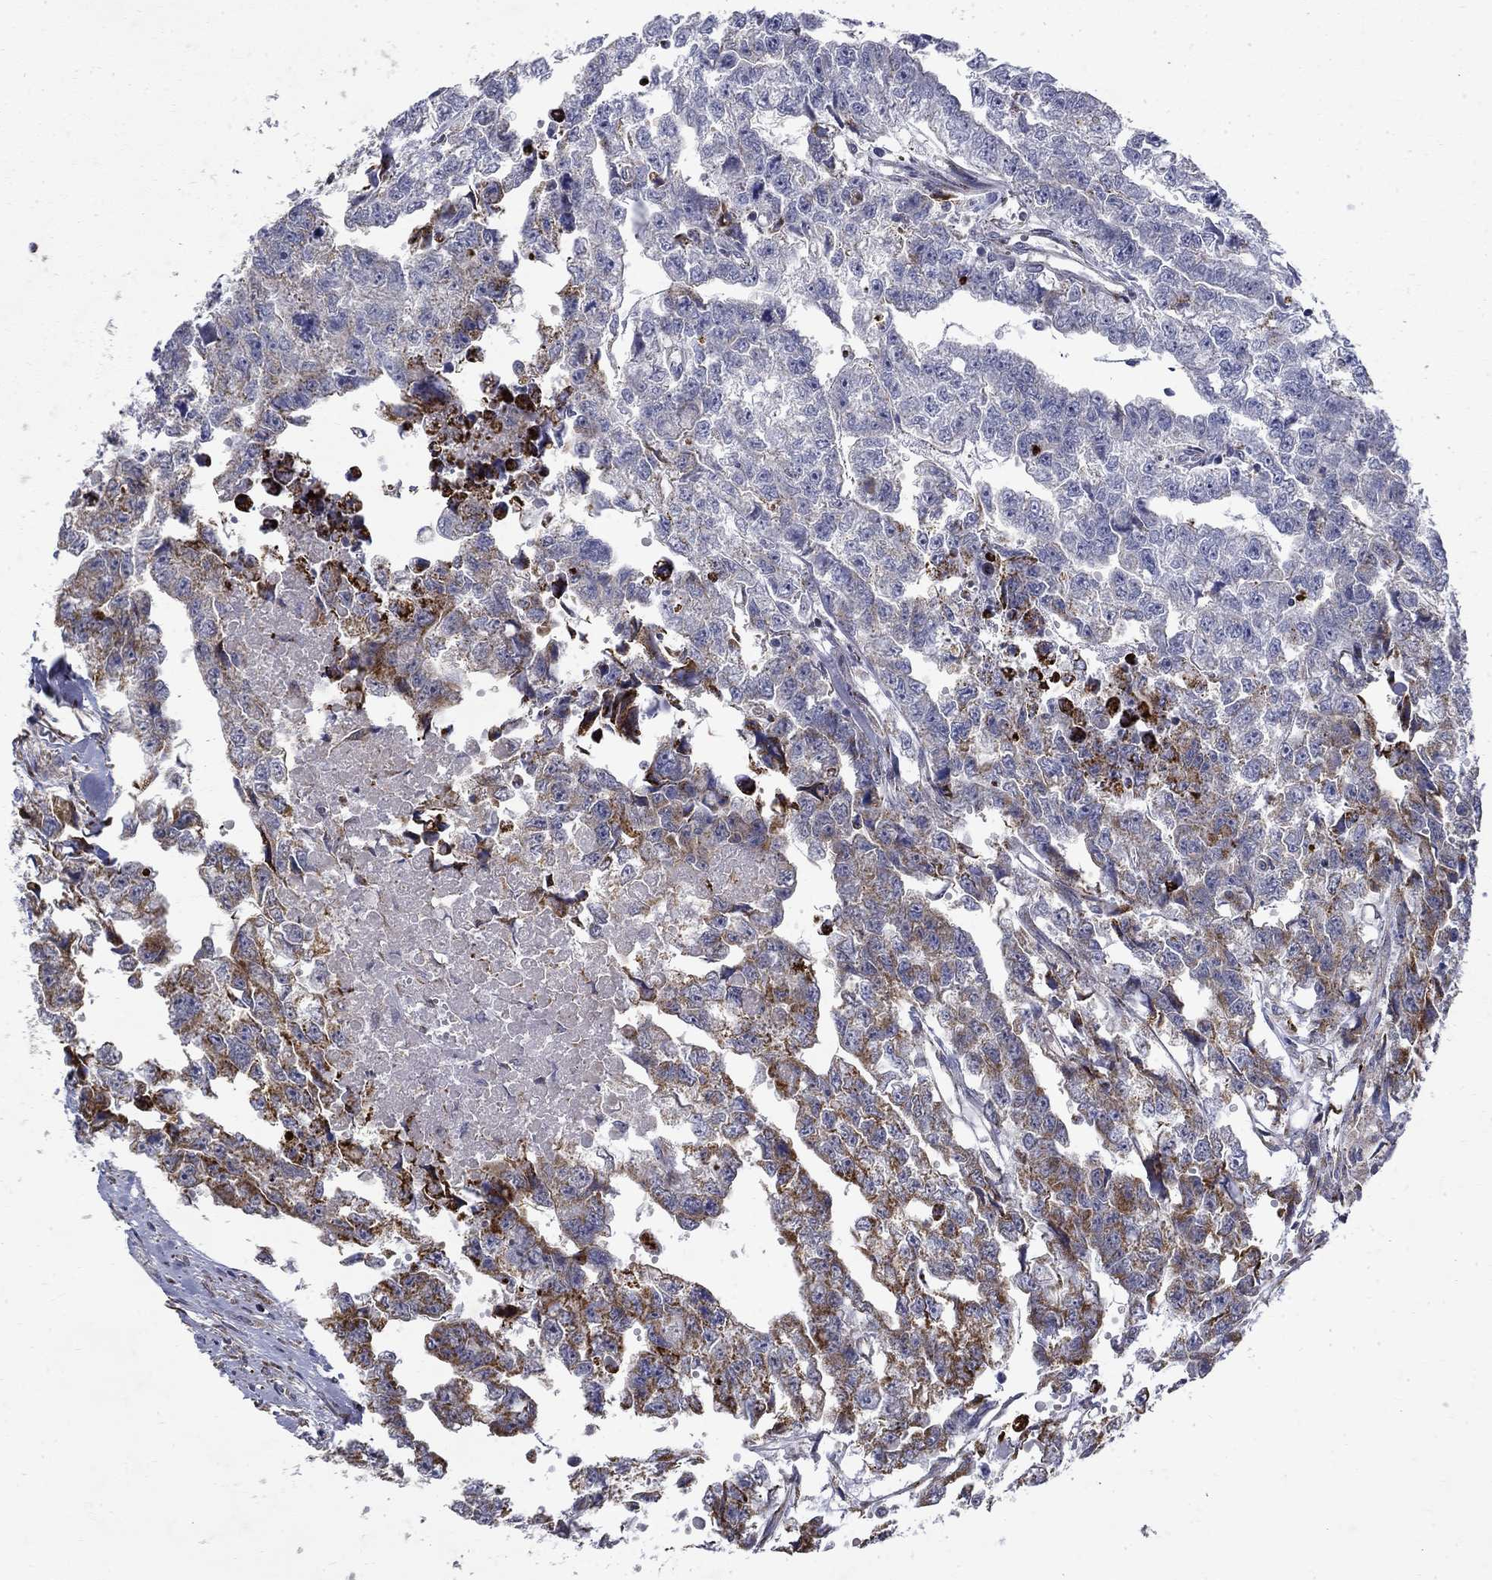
{"staining": {"intensity": "strong", "quantity": "<25%", "location": "cytoplasmic/membranous"}, "tissue": "testis cancer", "cell_type": "Tumor cells", "image_type": "cancer", "snomed": [{"axis": "morphology", "description": "Carcinoma, Embryonal, NOS"}, {"axis": "morphology", "description": "Teratoma, malignant, NOS"}, {"axis": "topography", "description": "Testis"}], "caption": "Testis cancer (embryonal carcinoma) tissue shows strong cytoplasmic/membranous staining in about <25% of tumor cells", "gene": "PCBP3", "patient": {"sex": "male", "age": 44}}